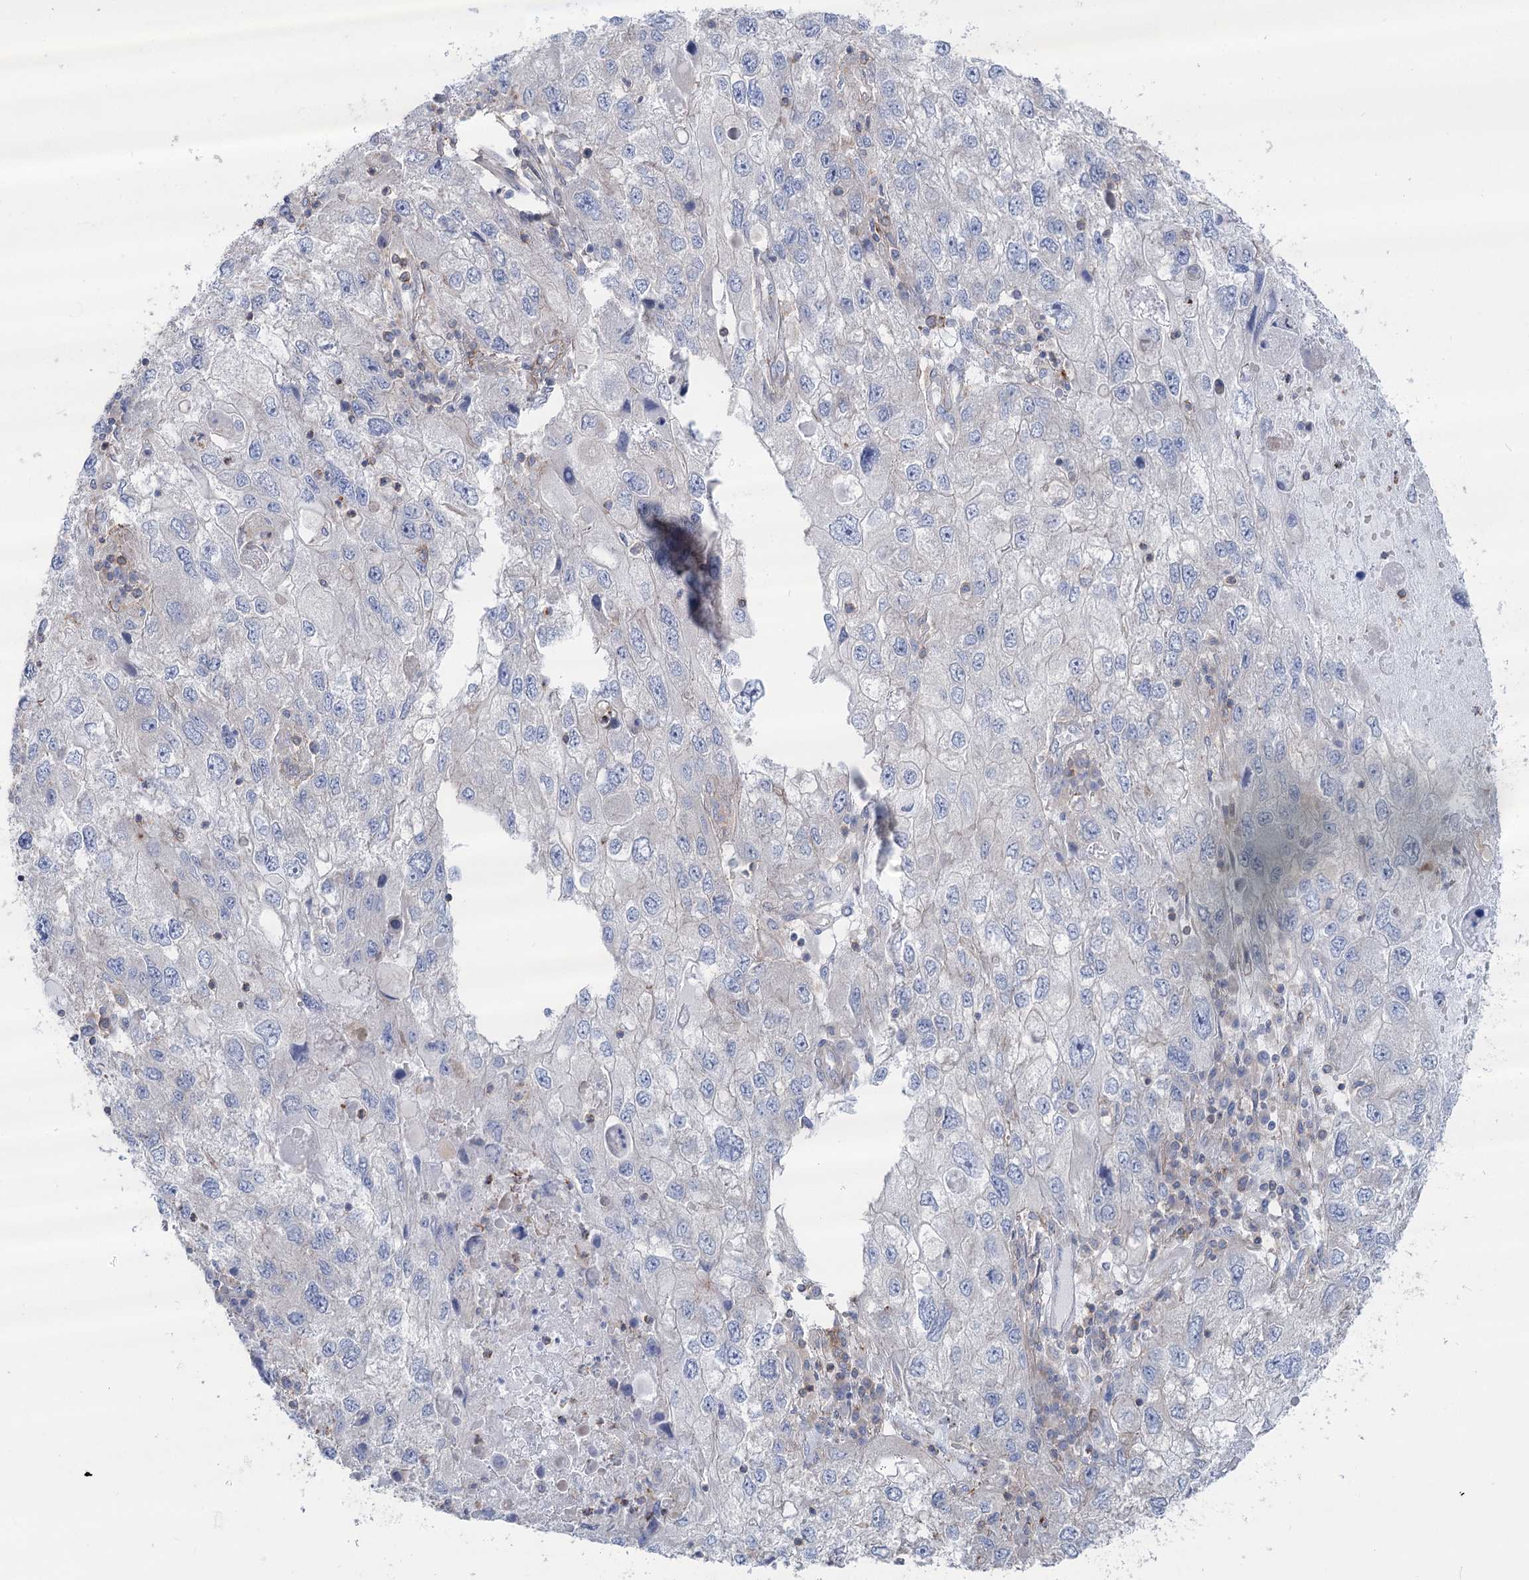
{"staining": {"intensity": "negative", "quantity": "none", "location": "none"}, "tissue": "endometrial cancer", "cell_type": "Tumor cells", "image_type": "cancer", "snomed": [{"axis": "morphology", "description": "Adenocarcinoma, NOS"}, {"axis": "topography", "description": "Endometrium"}], "caption": "High power microscopy histopathology image of an immunohistochemistry histopathology image of endometrial adenocarcinoma, revealing no significant positivity in tumor cells.", "gene": "LARP1B", "patient": {"sex": "female", "age": 49}}